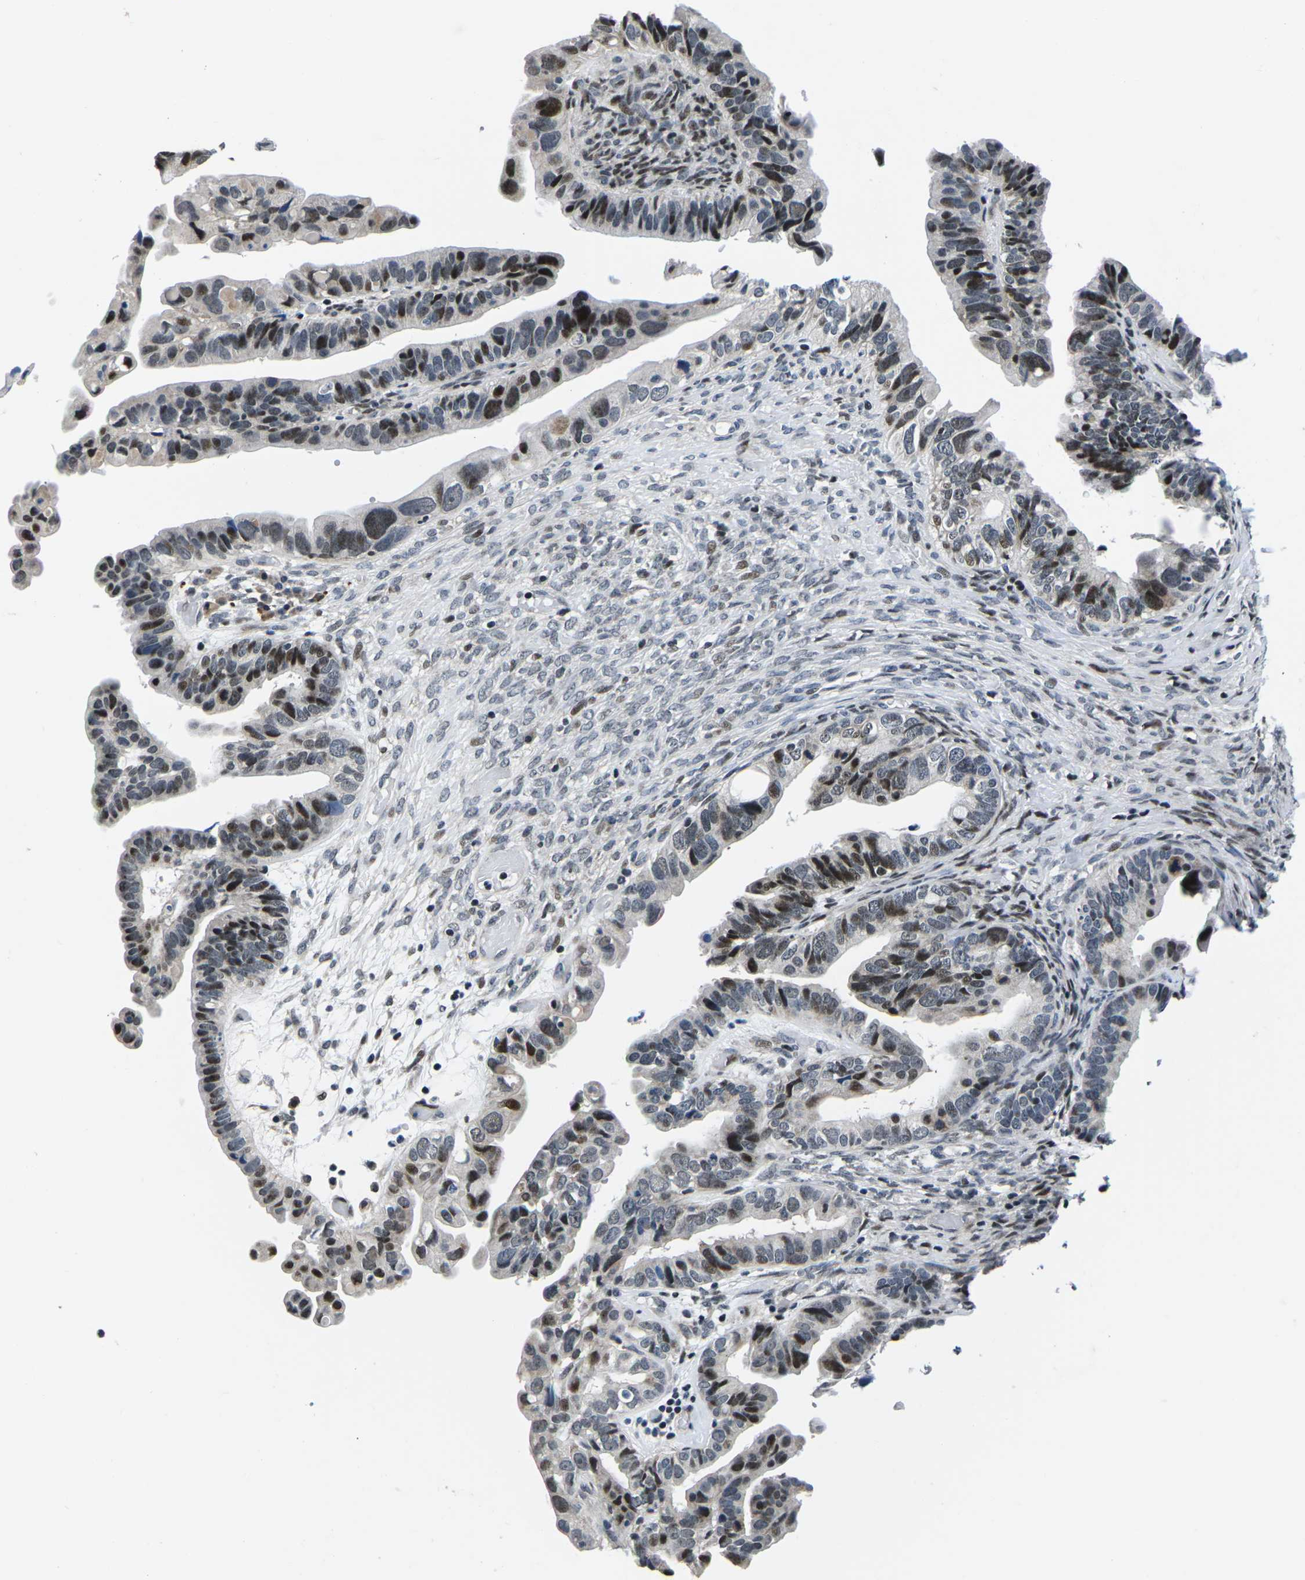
{"staining": {"intensity": "strong", "quantity": "25%-75%", "location": "nuclear"}, "tissue": "ovarian cancer", "cell_type": "Tumor cells", "image_type": "cancer", "snomed": [{"axis": "morphology", "description": "Cystadenocarcinoma, serous, NOS"}, {"axis": "topography", "description": "Ovary"}], "caption": "A histopathology image showing strong nuclear expression in approximately 25%-75% of tumor cells in ovarian cancer (serous cystadenocarcinoma), as visualized by brown immunohistochemical staining.", "gene": "CDC73", "patient": {"sex": "female", "age": 56}}